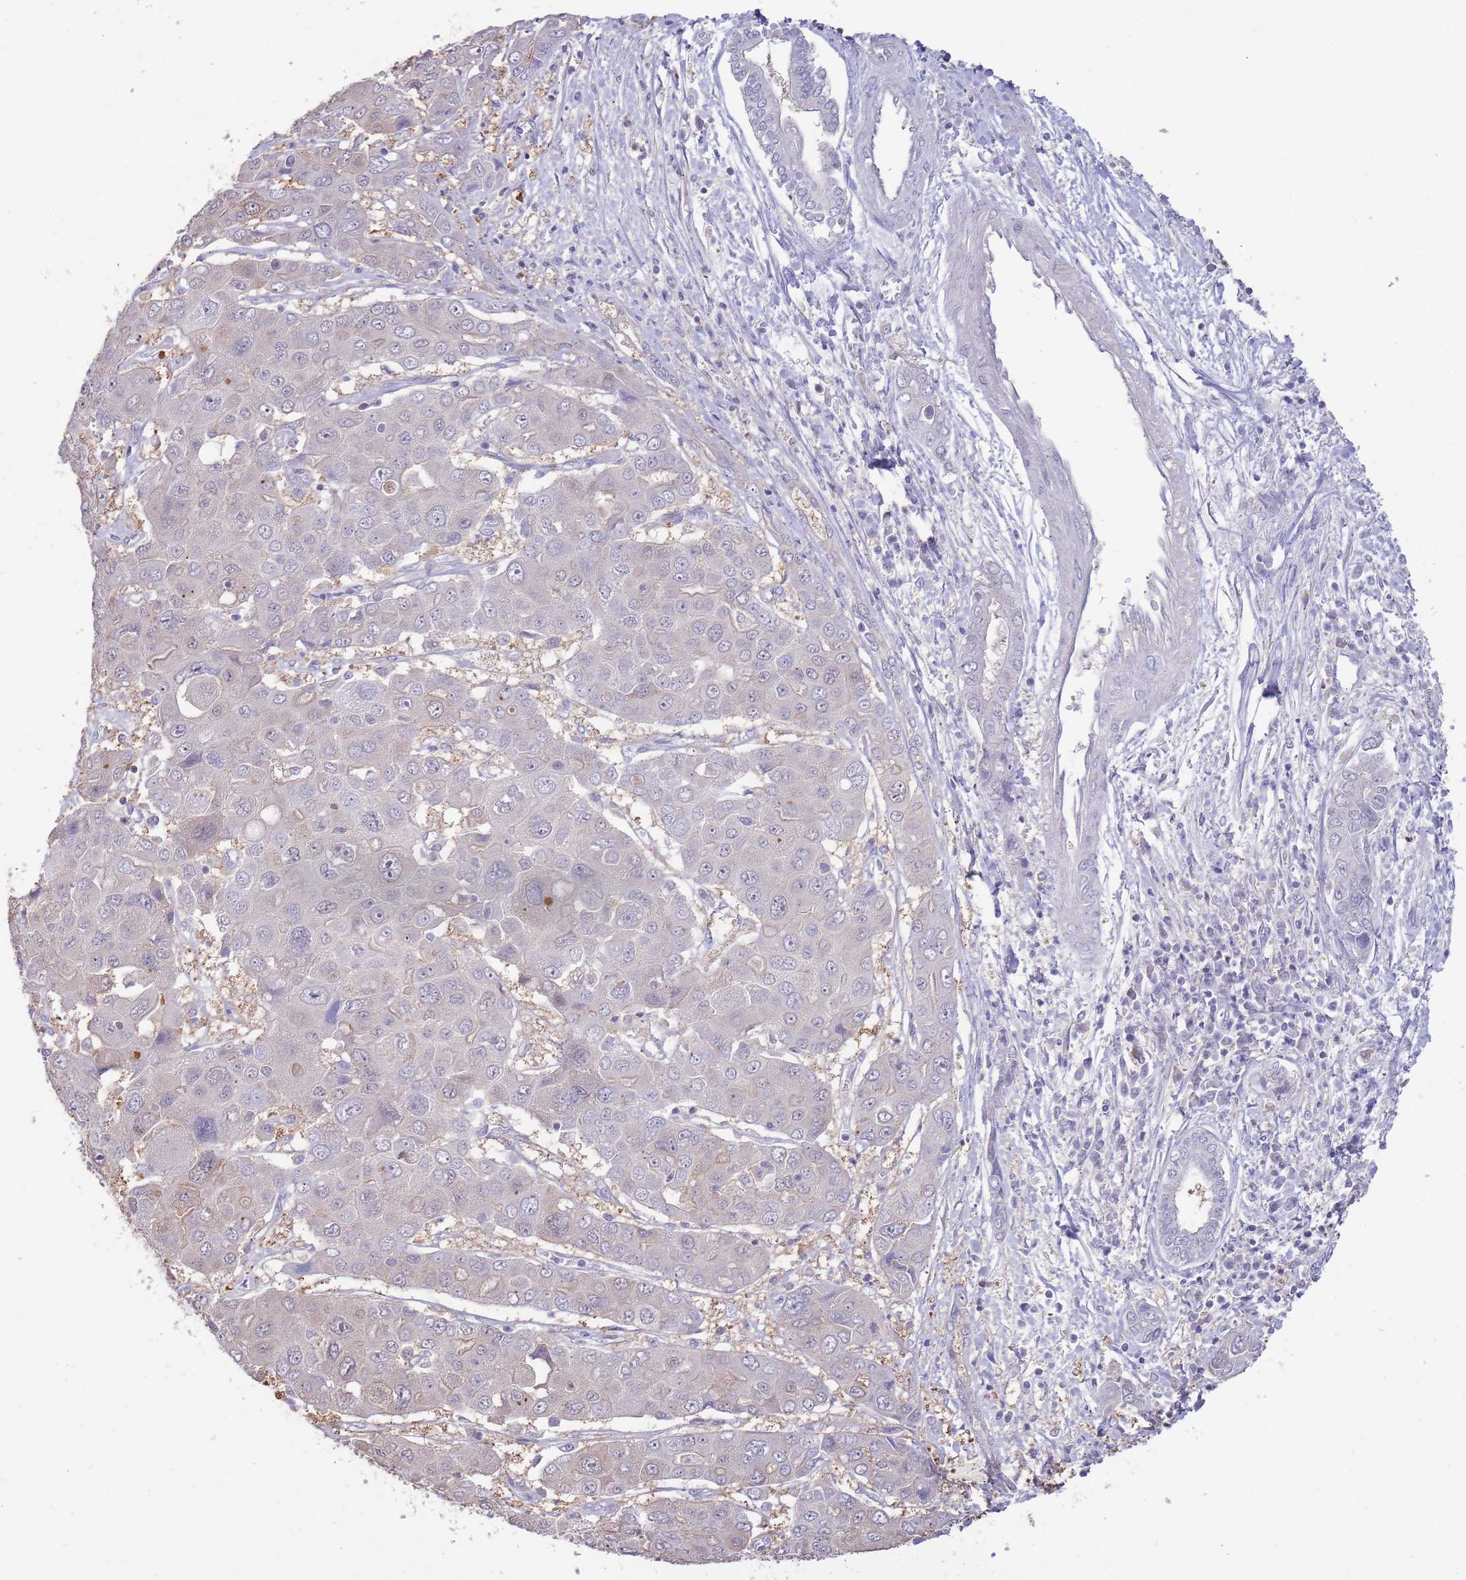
{"staining": {"intensity": "weak", "quantity": "<25%", "location": "cytoplasmic/membranous"}, "tissue": "liver cancer", "cell_type": "Tumor cells", "image_type": "cancer", "snomed": [{"axis": "morphology", "description": "Cholangiocarcinoma"}, {"axis": "topography", "description": "Liver"}], "caption": "Tumor cells are negative for protein expression in human liver cancer.", "gene": "AP5S1", "patient": {"sex": "male", "age": 67}}